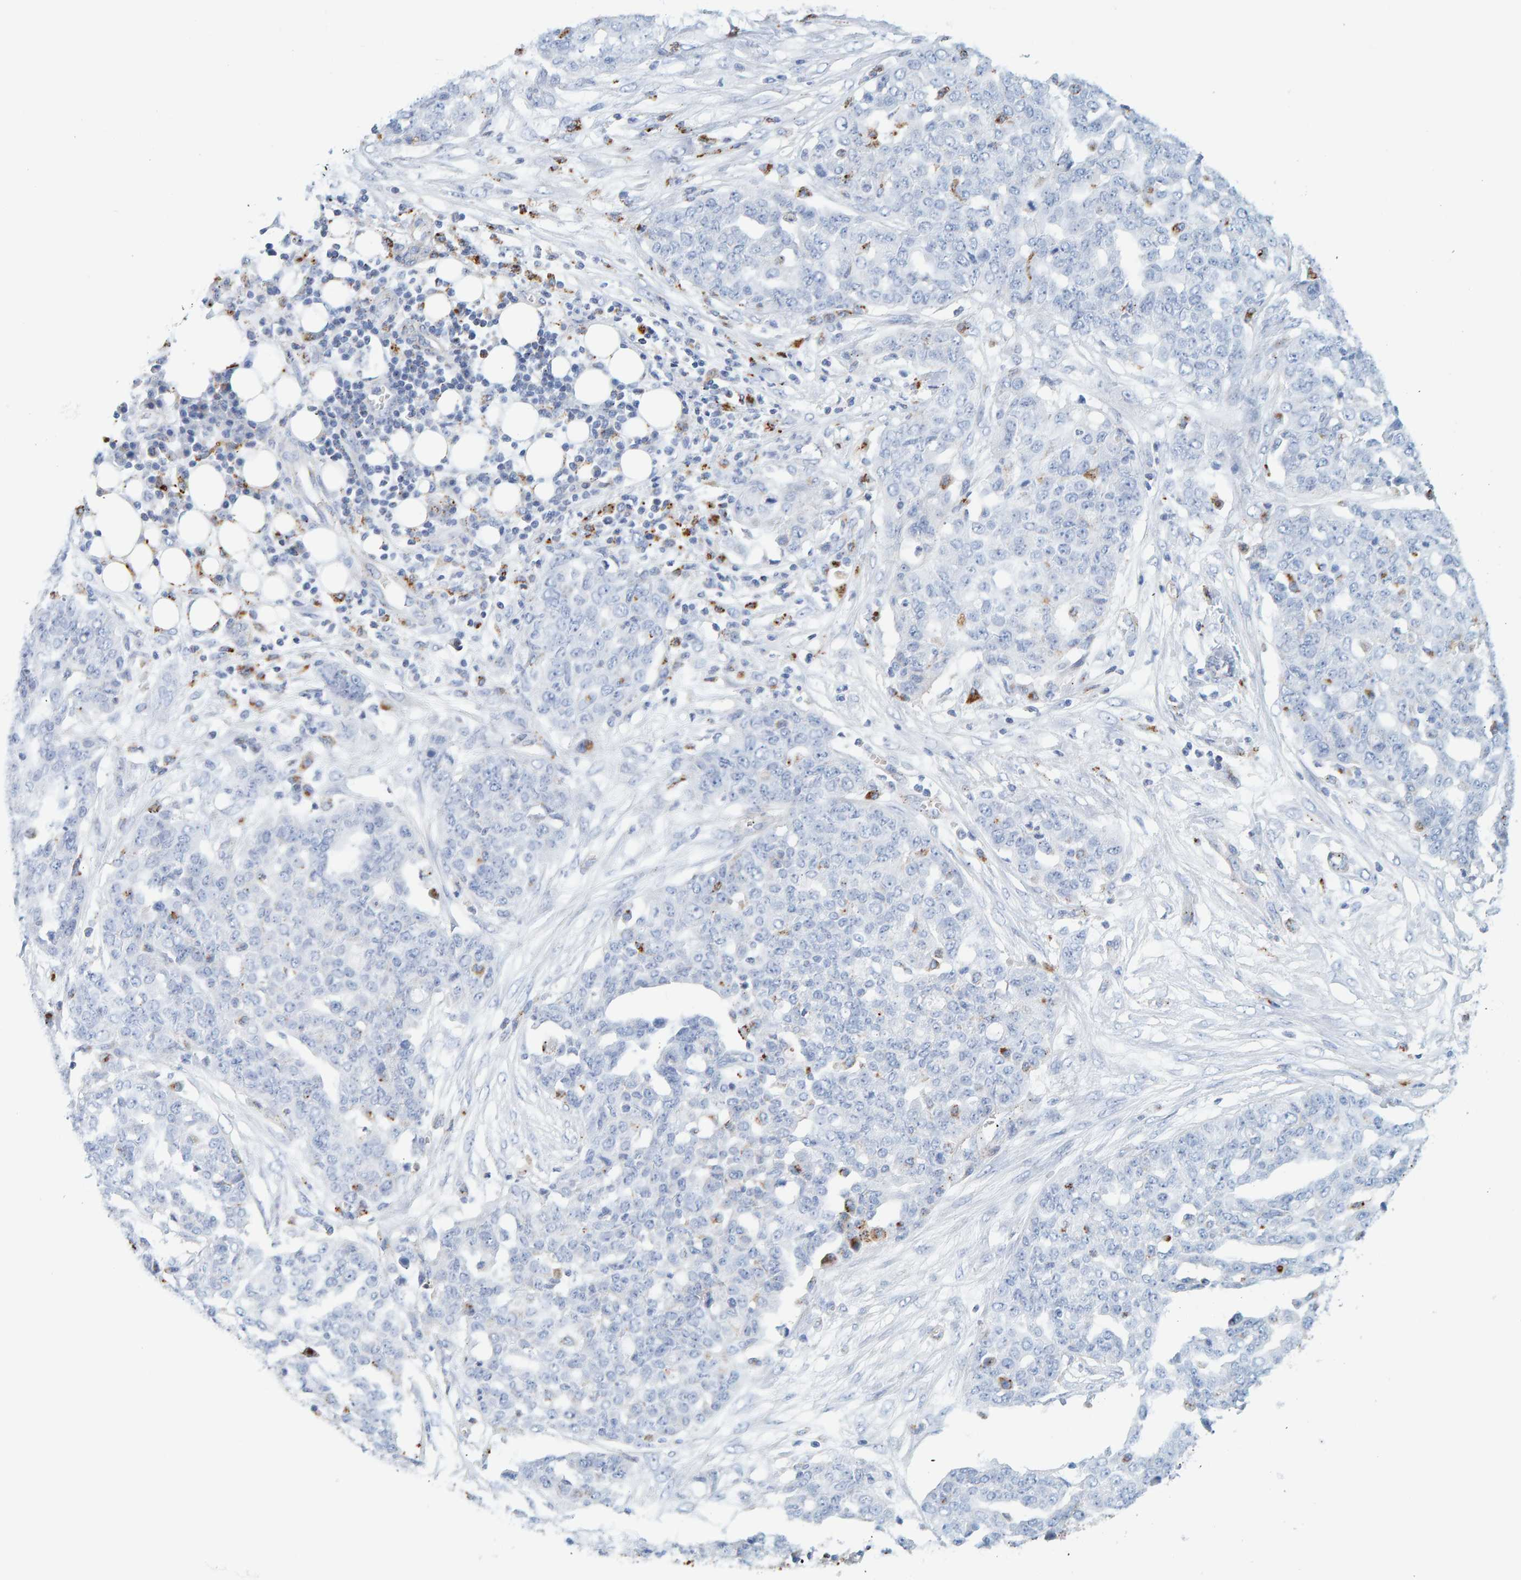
{"staining": {"intensity": "negative", "quantity": "none", "location": "none"}, "tissue": "ovarian cancer", "cell_type": "Tumor cells", "image_type": "cancer", "snomed": [{"axis": "morphology", "description": "Cystadenocarcinoma, serous, NOS"}, {"axis": "topography", "description": "Soft tissue"}, {"axis": "topography", "description": "Ovary"}], "caption": "Immunohistochemistry histopathology image of neoplastic tissue: serous cystadenocarcinoma (ovarian) stained with DAB (3,3'-diaminobenzidine) displays no significant protein positivity in tumor cells.", "gene": "BIN3", "patient": {"sex": "female", "age": 57}}